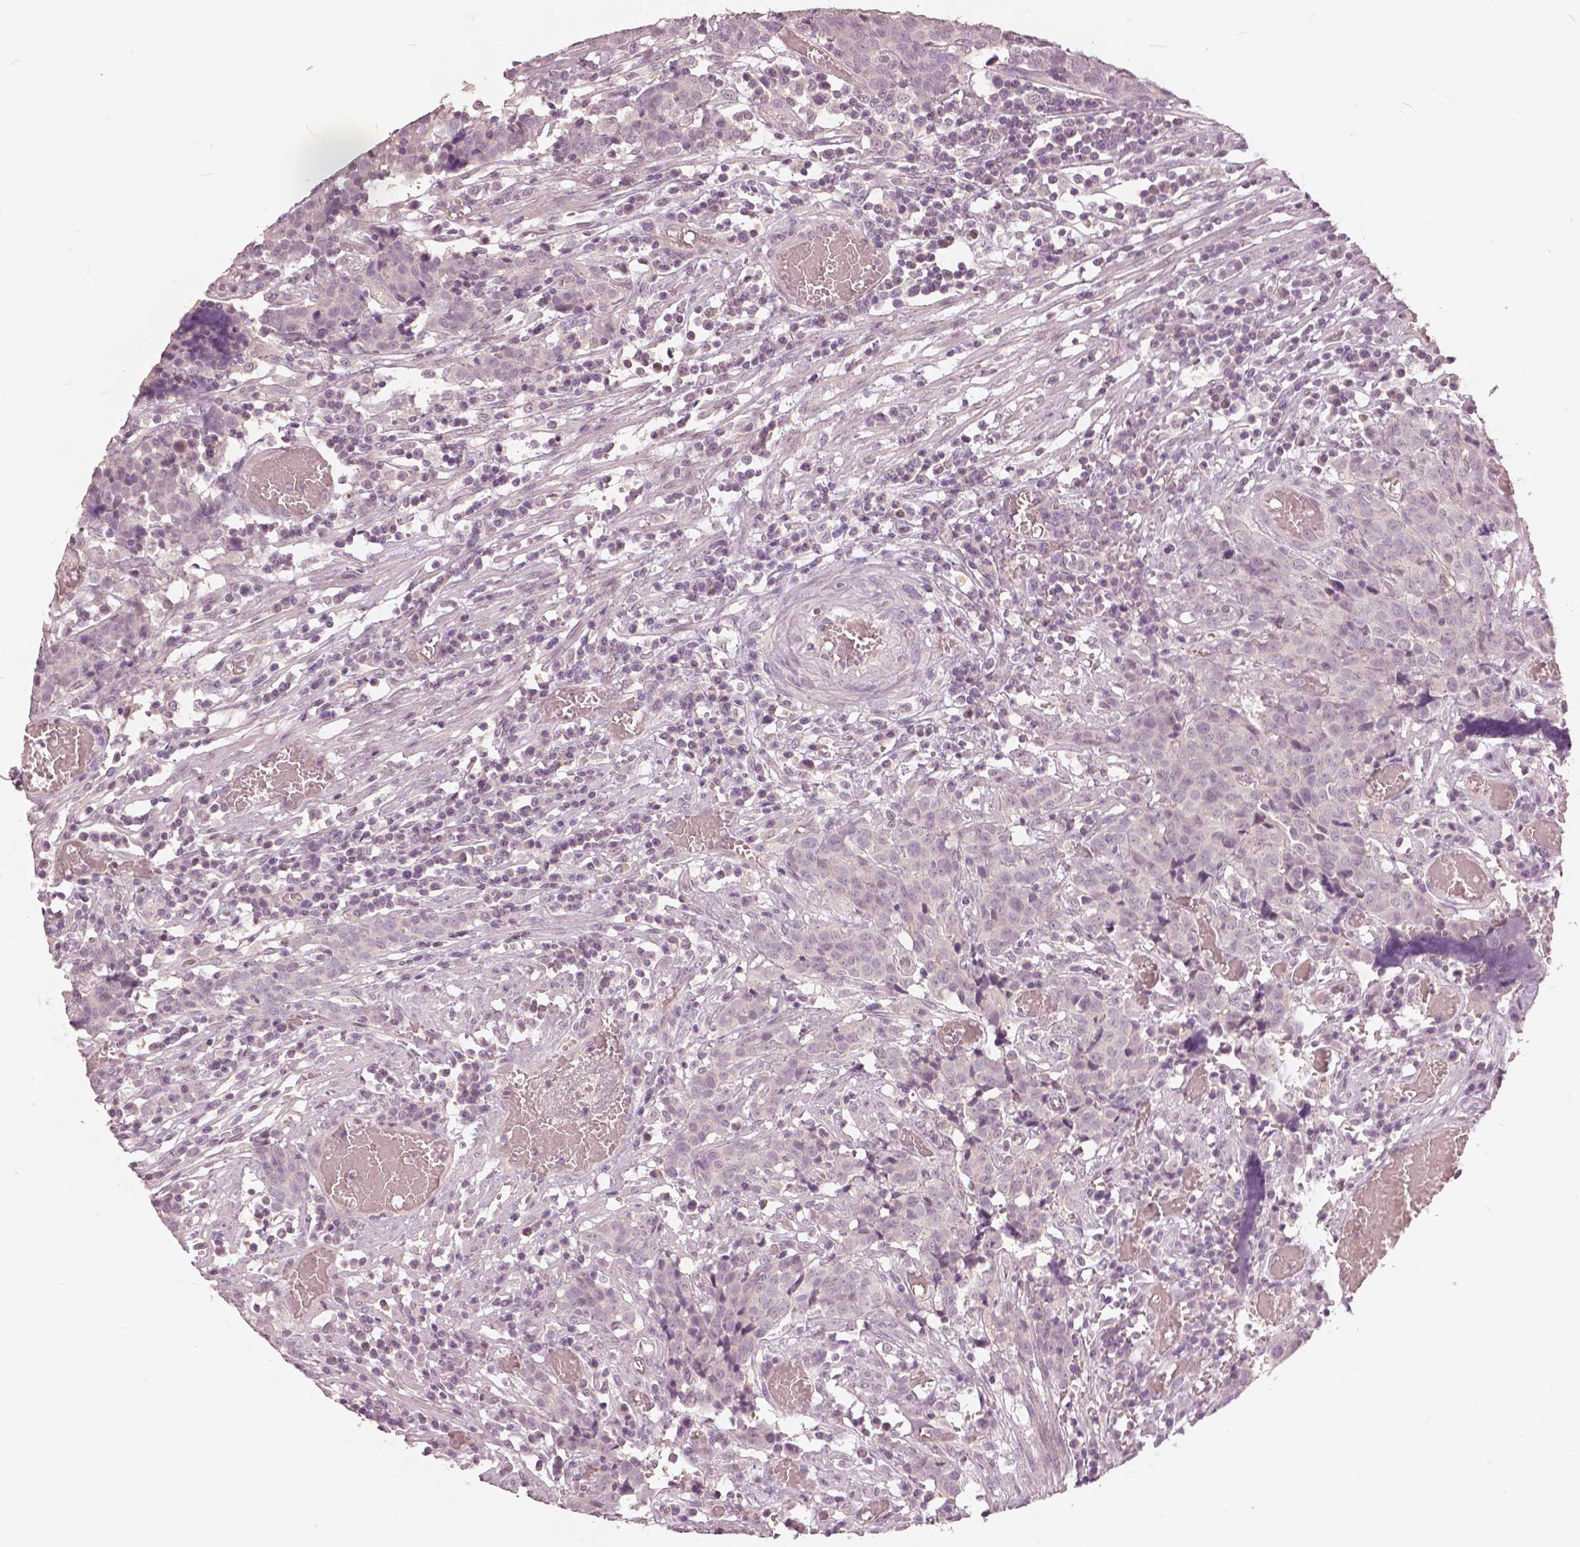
{"staining": {"intensity": "negative", "quantity": "none", "location": "none"}, "tissue": "prostate cancer", "cell_type": "Tumor cells", "image_type": "cancer", "snomed": [{"axis": "morphology", "description": "Adenocarcinoma, High grade"}, {"axis": "topography", "description": "Prostate and seminal vesicle, NOS"}], "caption": "An IHC histopathology image of adenocarcinoma (high-grade) (prostate) is shown. There is no staining in tumor cells of adenocarcinoma (high-grade) (prostate).", "gene": "NANOG", "patient": {"sex": "male", "age": 60}}